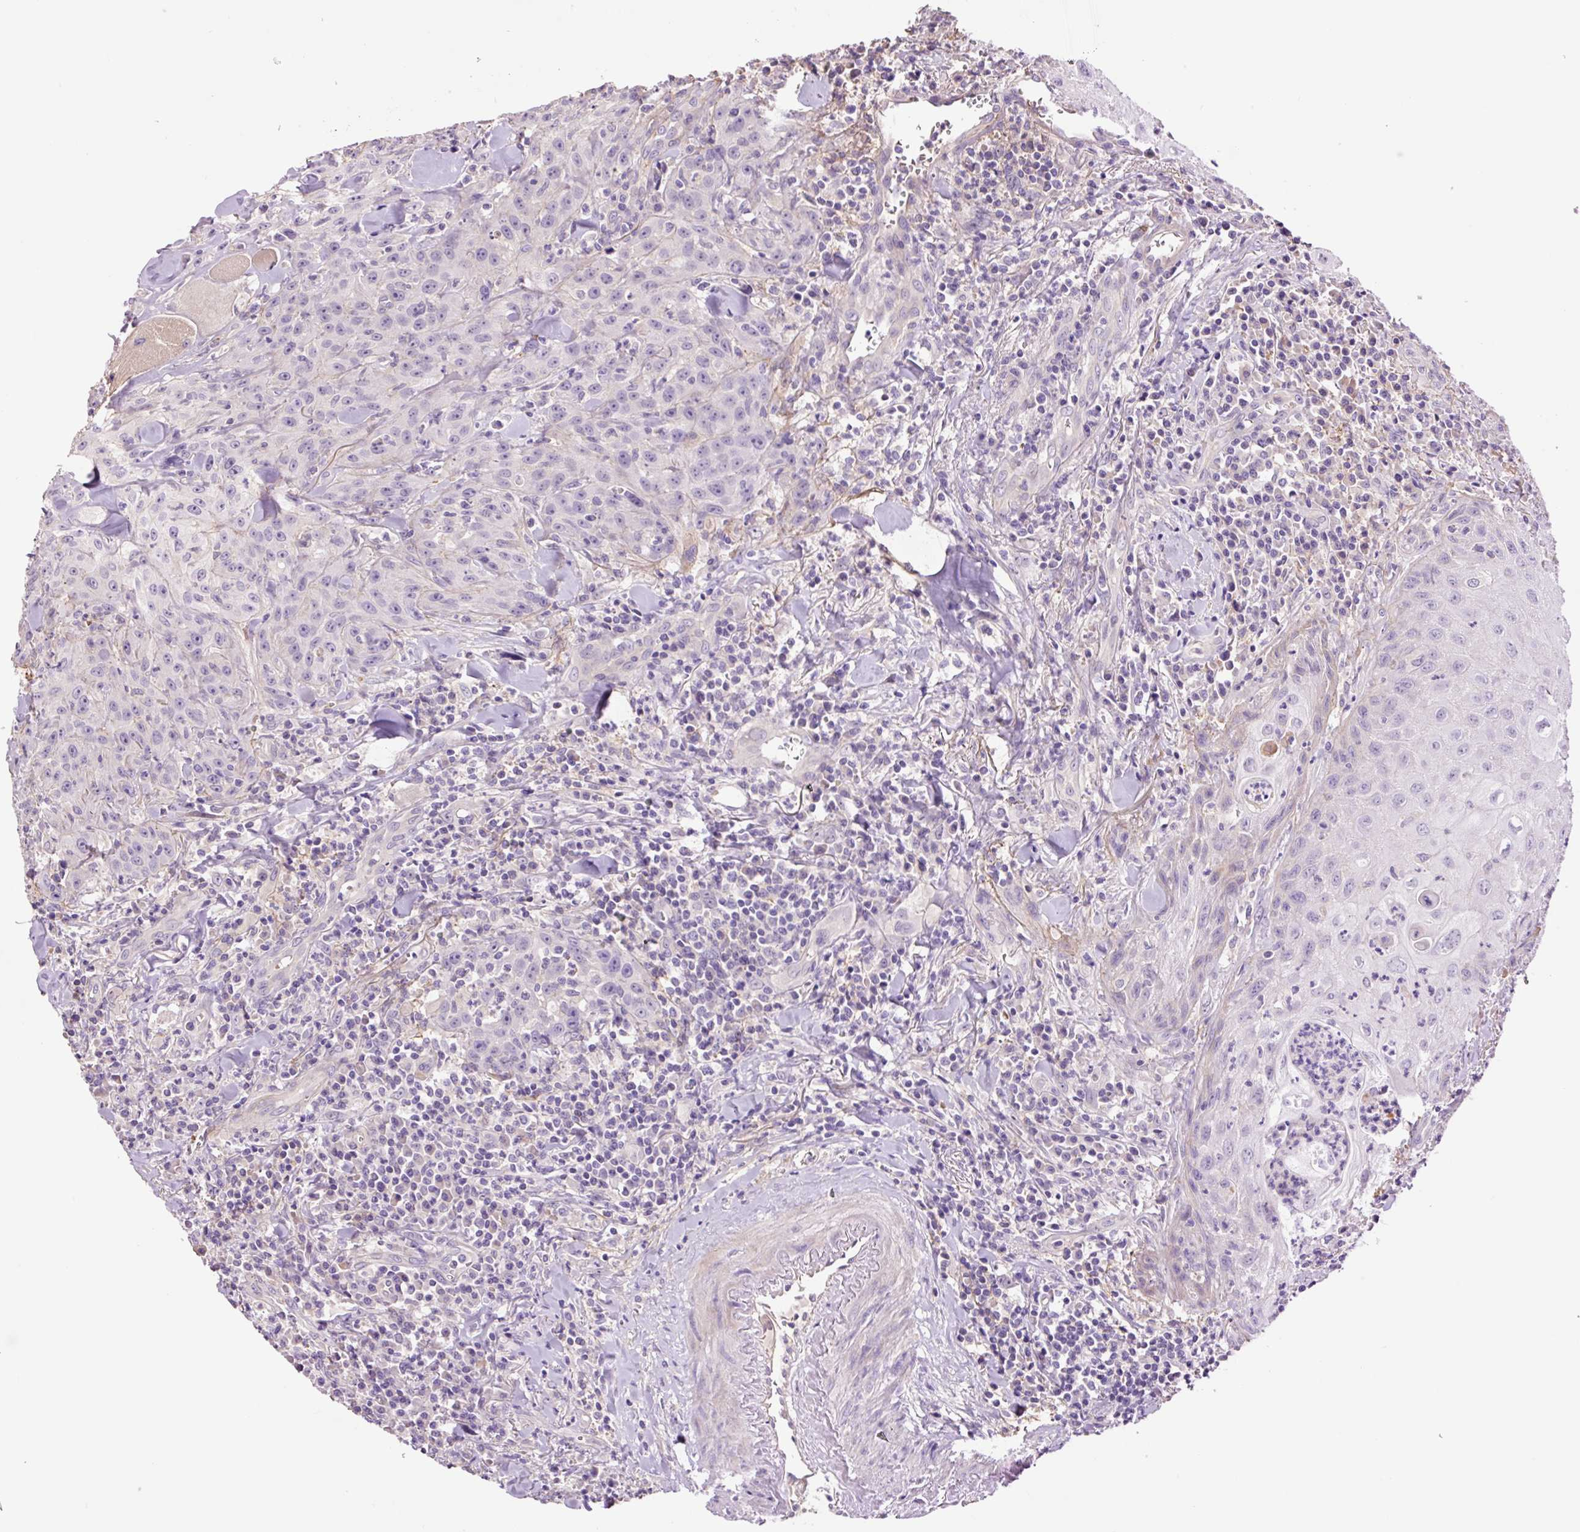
{"staining": {"intensity": "negative", "quantity": "none", "location": "none"}, "tissue": "head and neck cancer", "cell_type": "Tumor cells", "image_type": "cancer", "snomed": [{"axis": "morphology", "description": "Normal tissue, NOS"}, {"axis": "morphology", "description": "Squamous cell carcinoma, NOS"}, {"axis": "topography", "description": "Oral tissue"}, {"axis": "topography", "description": "Head-Neck"}], "caption": "There is no significant staining in tumor cells of head and neck cancer (squamous cell carcinoma).", "gene": "TMEM235", "patient": {"sex": "female", "age": 70}}